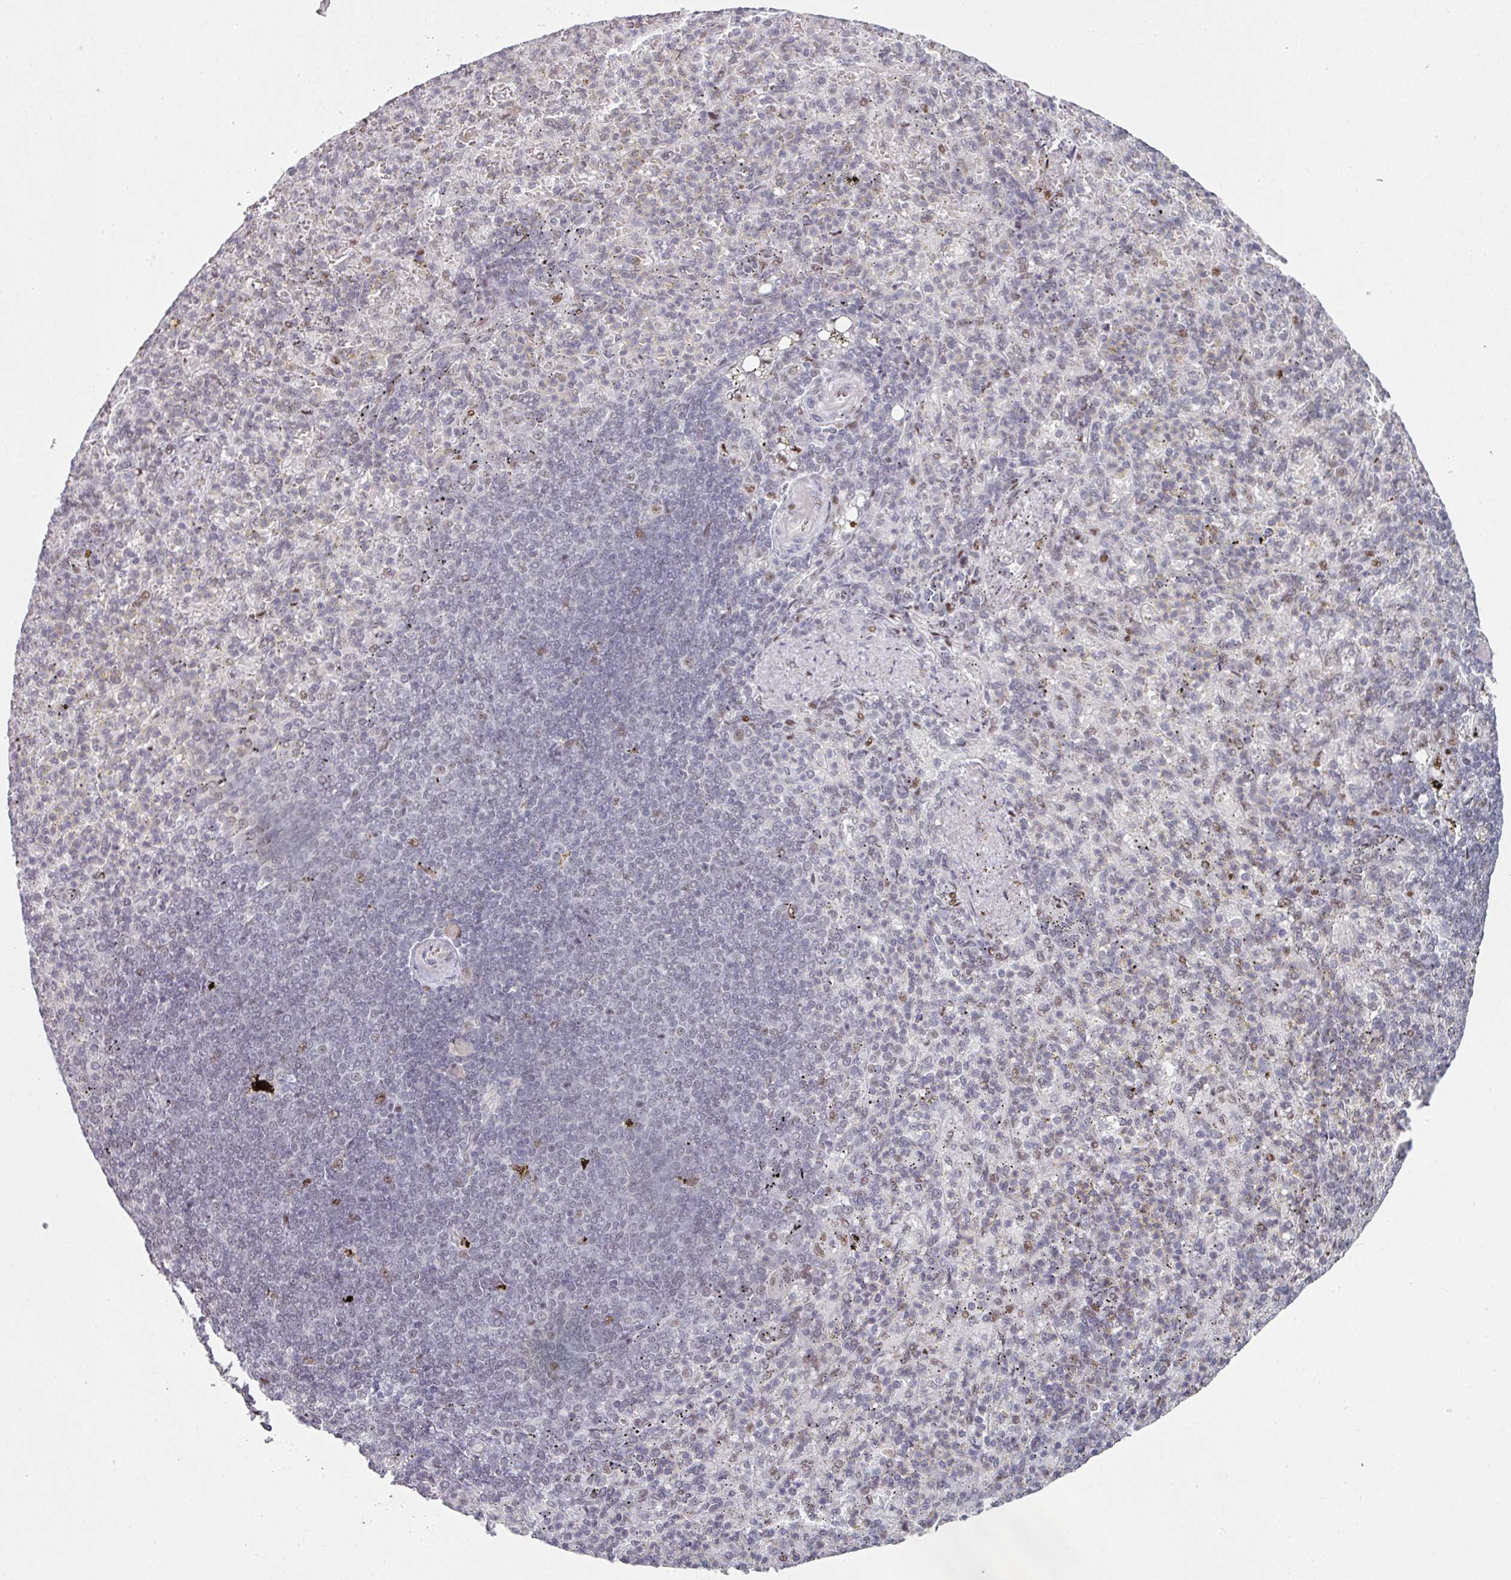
{"staining": {"intensity": "weak", "quantity": "<25%", "location": "nuclear"}, "tissue": "spleen", "cell_type": "Cells in red pulp", "image_type": "normal", "snomed": [{"axis": "morphology", "description": "Normal tissue, NOS"}, {"axis": "topography", "description": "Spleen"}], "caption": "DAB (3,3'-diaminobenzidine) immunohistochemical staining of unremarkable human spleen shows no significant positivity in cells in red pulp. The staining is performed using DAB brown chromogen with nuclei counter-stained in using hematoxylin.", "gene": "SF3B5", "patient": {"sex": "female", "age": 74}}